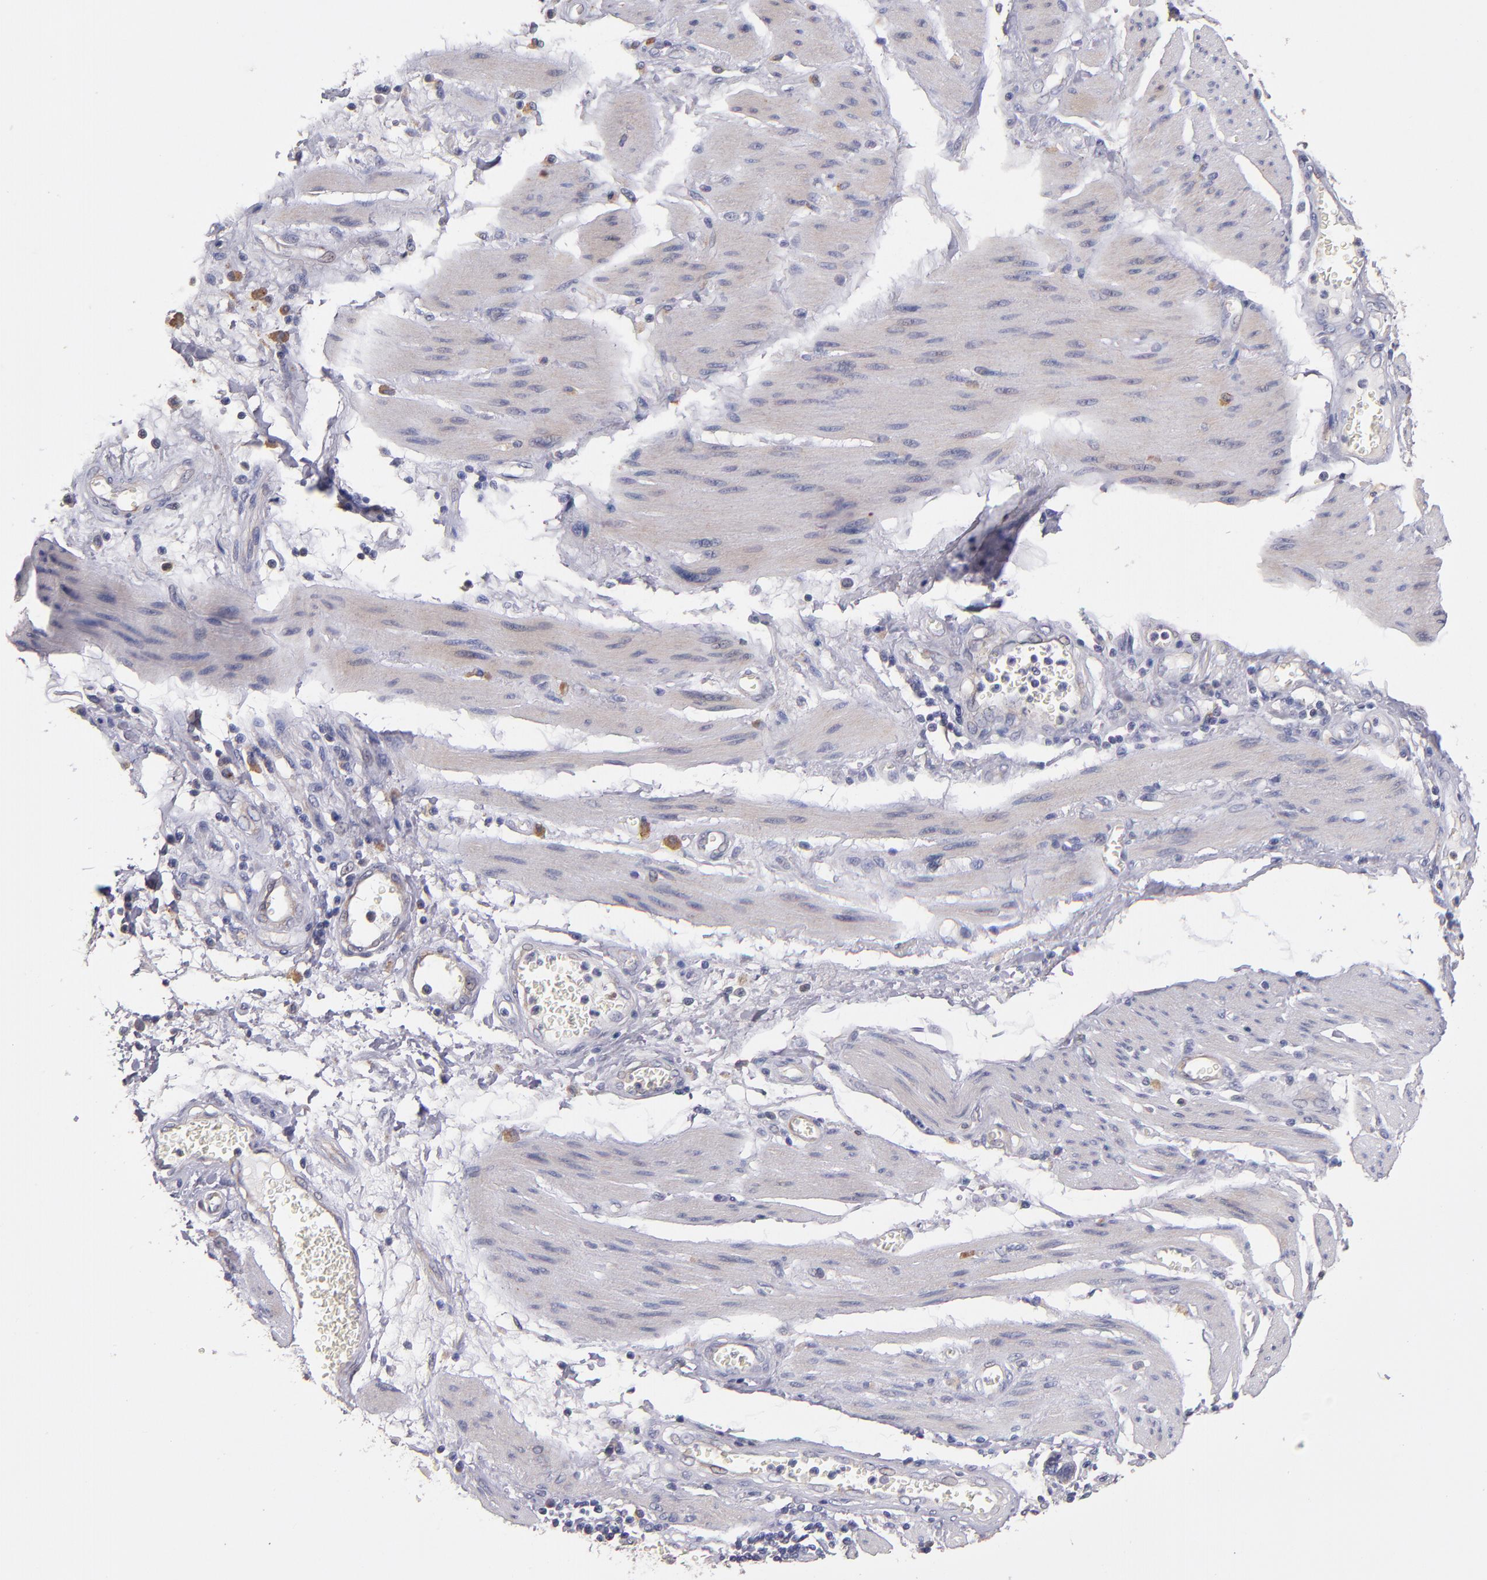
{"staining": {"intensity": "negative", "quantity": "none", "location": "none"}, "tissue": "stomach cancer", "cell_type": "Tumor cells", "image_type": "cancer", "snomed": [{"axis": "morphology", "description": "Adenocarcinoma, NOS"}, {"axis": "topography", "description": "Pancreas"}, {"axis": "topography", "description": "Stomach, upper"}], "caption": "Immunohistochemistry micrograph of human stomach cancer stained for a protein (brown), which displays no positivity in tumor cells.", "gene": "MAGEE1", "patient": {"sex": "male", "age": 77}}